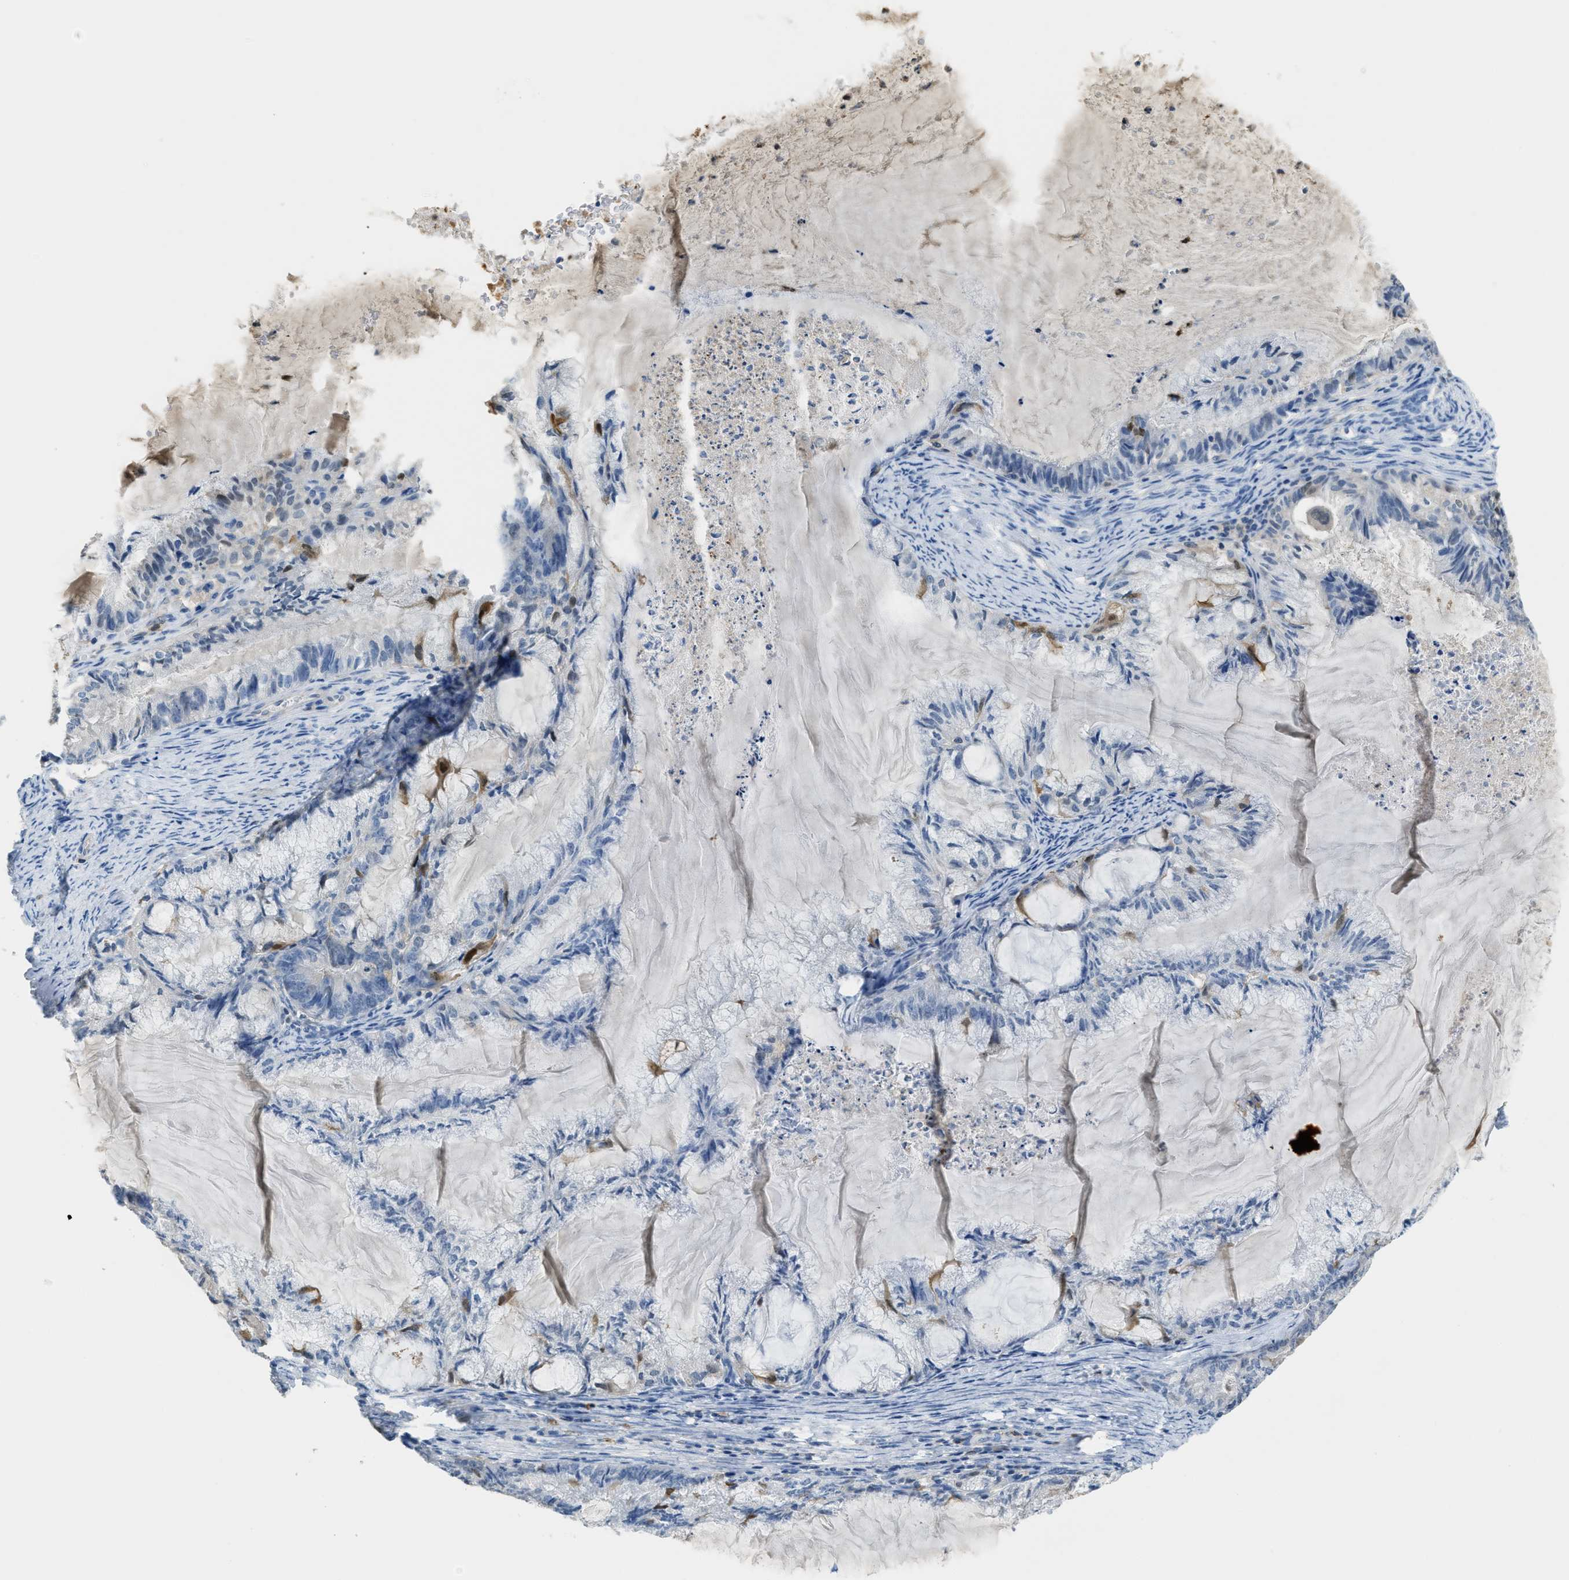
{"staining": {"intensity": "negative", "quantity": "none", "location": "none"}, "tissue": "endometrial cancer", "cell_type": "Tumor cells", "image_type": "cancer", "snomed": [{"axis": "morphology", "description": "Adenocarcinoma, NOS"}, {"axis": "topography", "description": "Endometrium"}], "caption": "Tumor cells show no significant protein staining in endometrial adenocarcinoma.", "gene": "SERPINB1", "patient": {"sex": "female", "age": 86}}